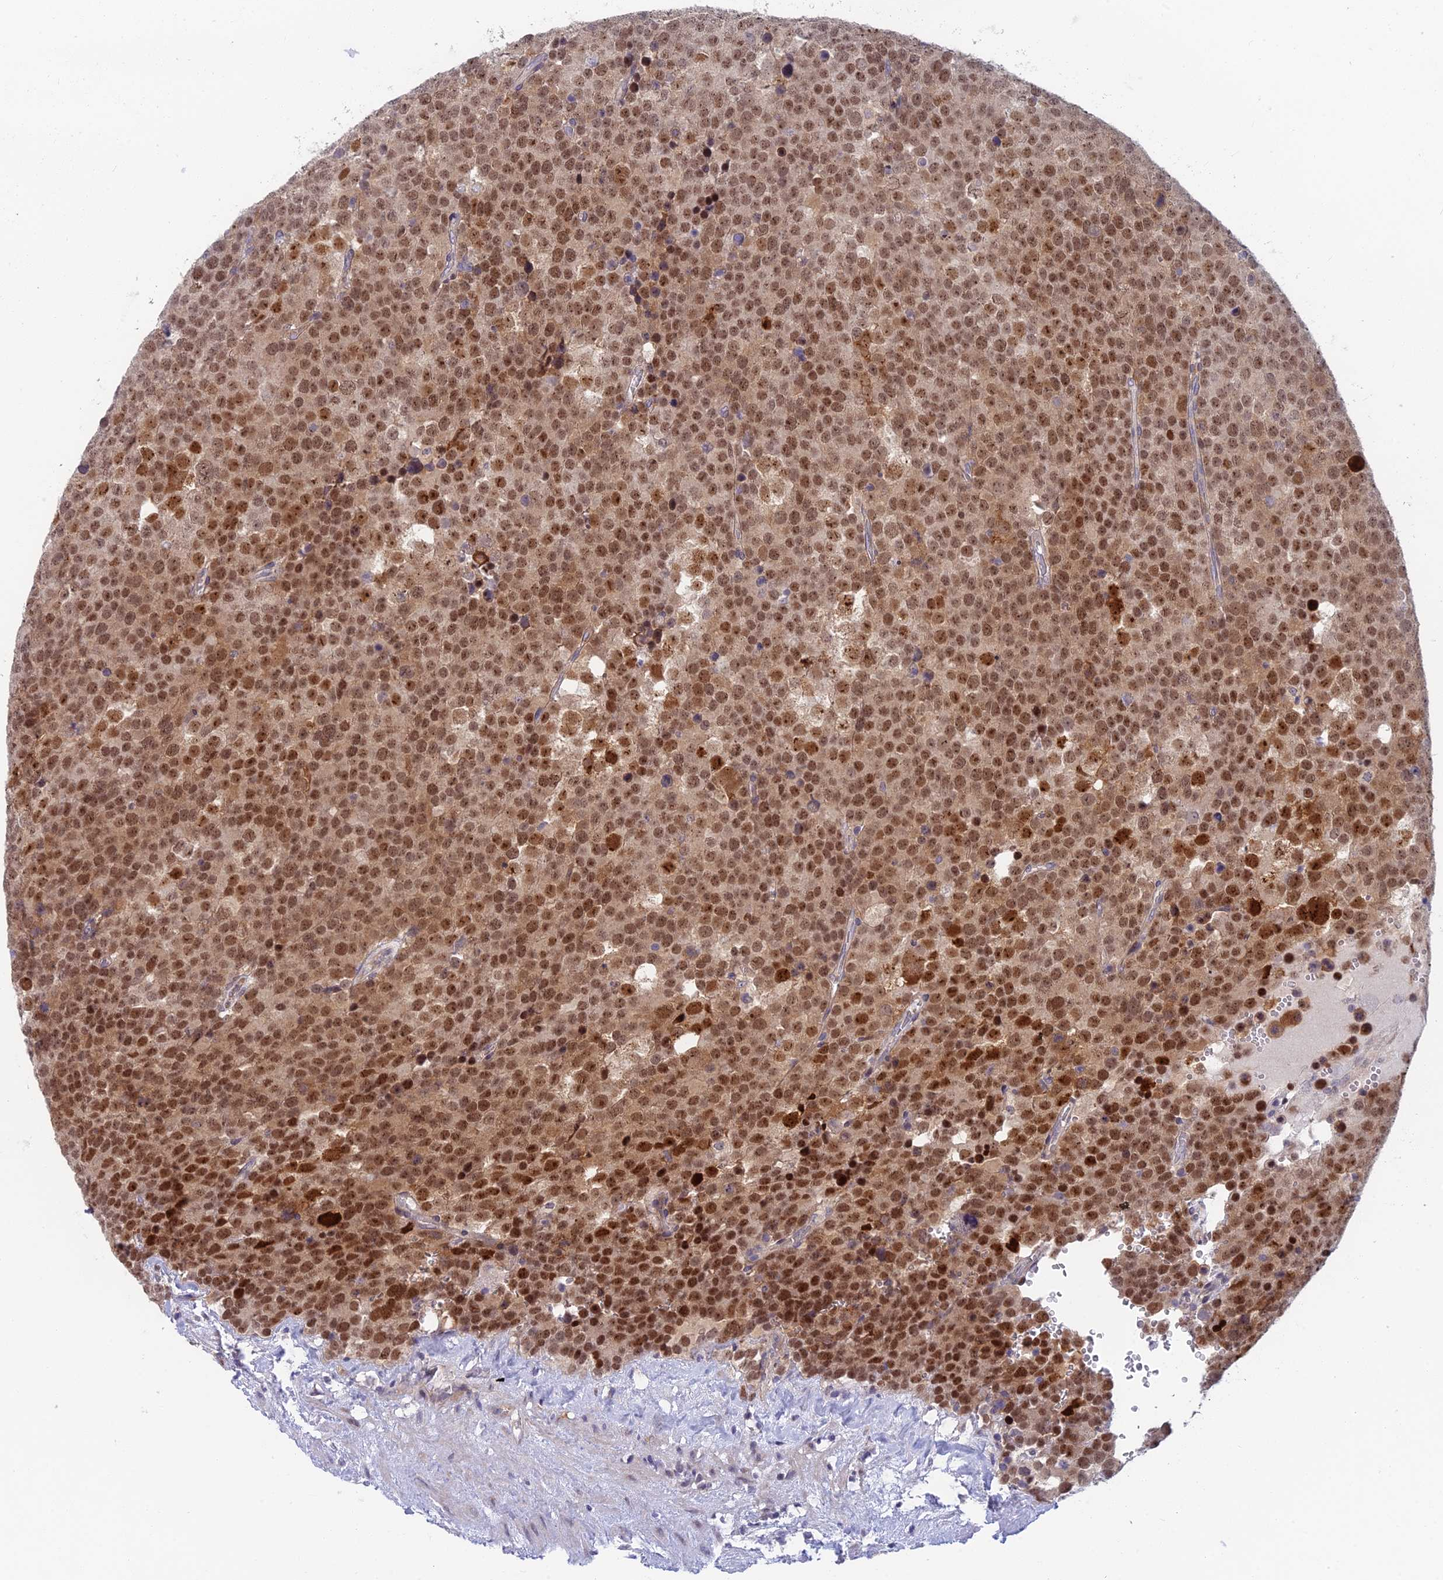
{"staining": {"intensity": "moderate", "quantity": ">75%", "location": "cytoplasmic/membranous,nuclear"}, "tissue": "testis cancer", "cell_type": "Tumor cells", "image_type": "cancer", "snomed": [{"axis": "morphology", "description": "Seminoma, NOS"}, {"axis": "topography", "description": "Testis"}], "caption": "A brown stain highlights moderate cytoplasmic/membranous and nuclear staining of a protein in human seminoma (testis) tumor cells.", "gene": "PPP1R26", "patient": {"sex": "male", "age": 71}}